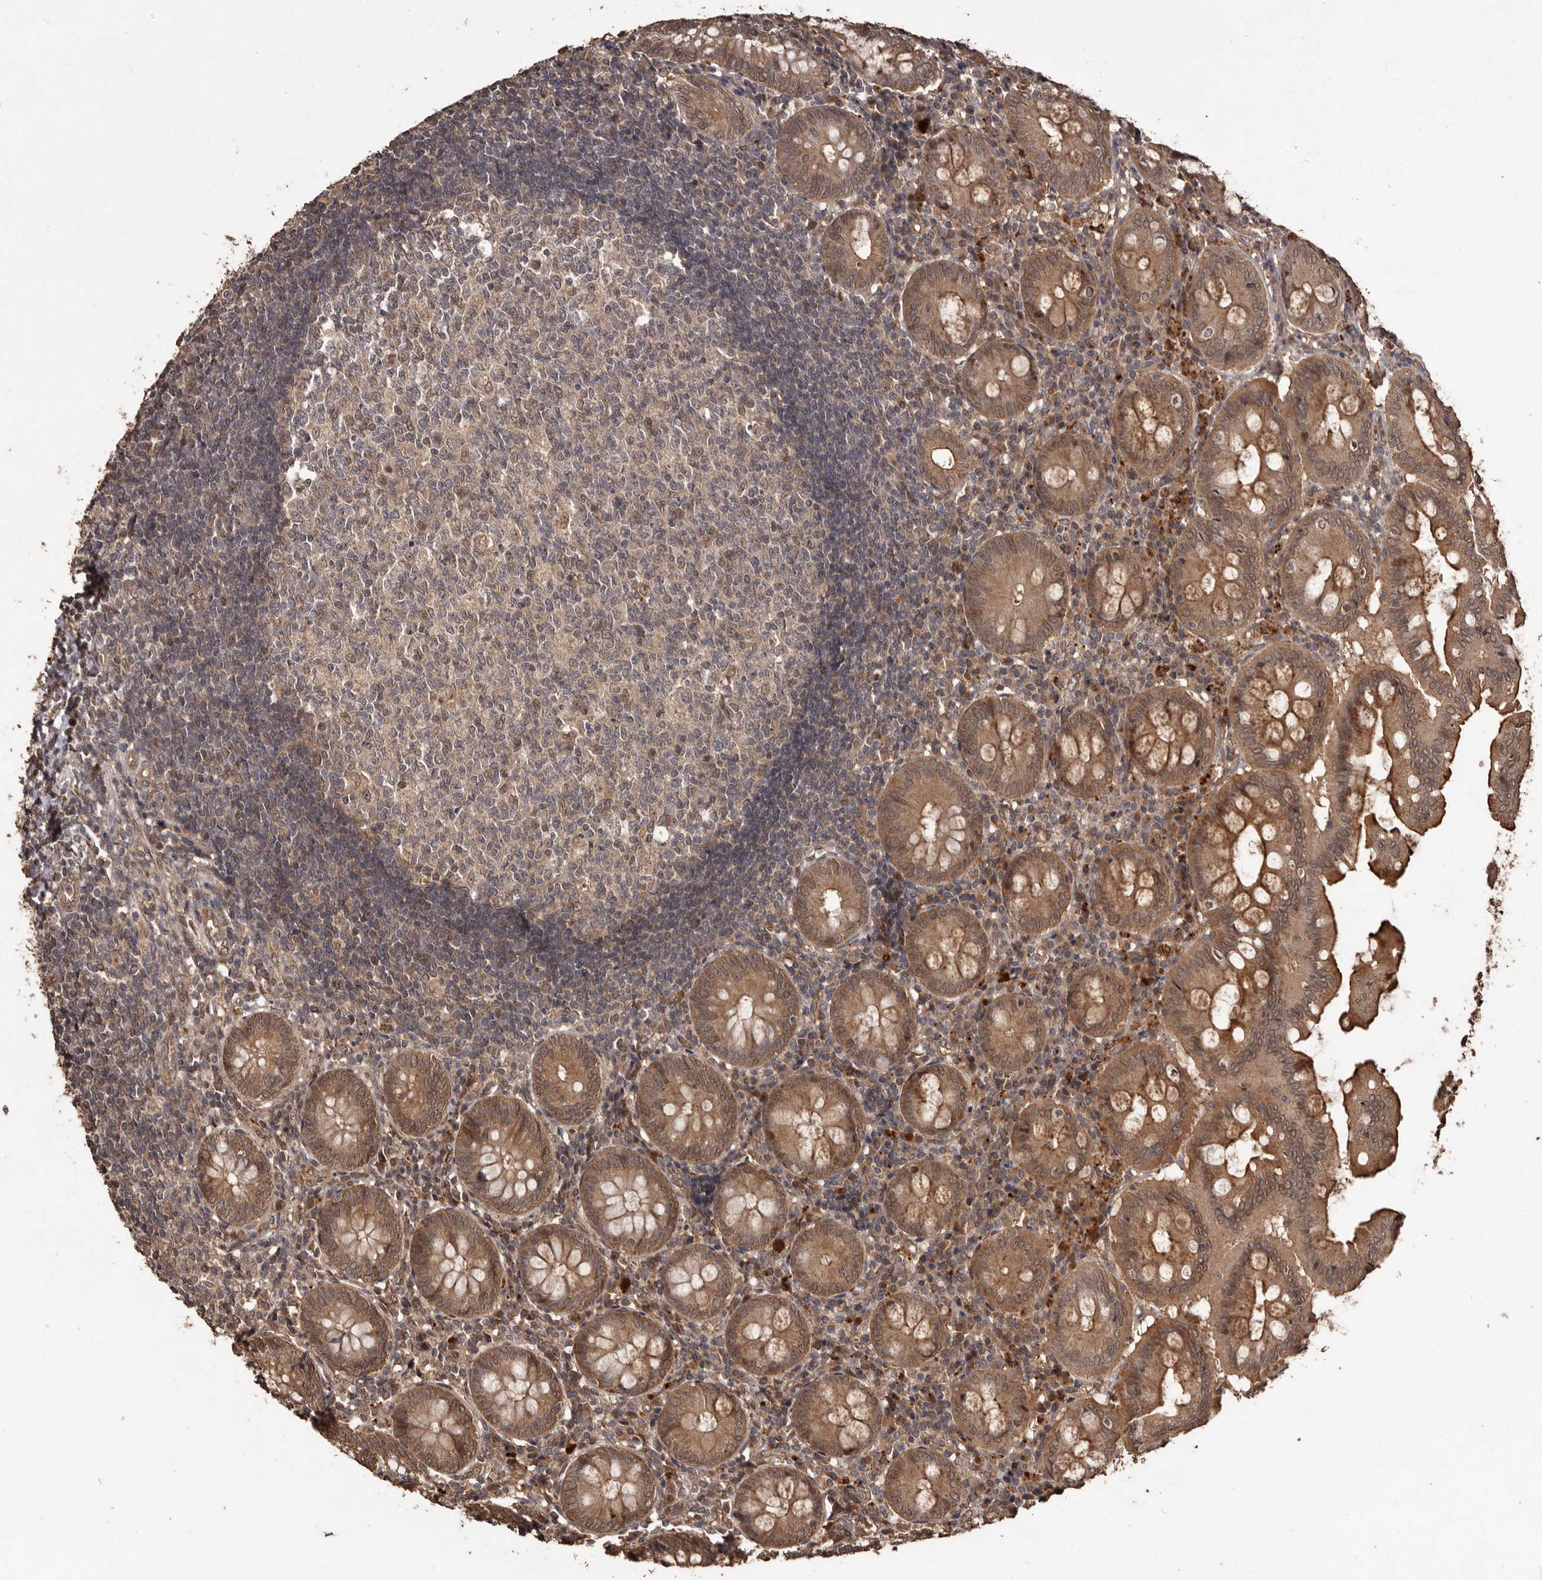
{"staining": {"intensity": "moderate", "quantity": ">75%", "location": "cytoplasmic/membranous,nuclear"}, "tissue": "appendix", "cell_type": "Glandular cells", "image_type": "normal", "snomed": [{"axis": "morphology", "description": "Normal tissue, NOS"}, {"axis": "topography", "description": "Appendix"}], "caption": "Immunohistochemical staining of benign human appendix demonstrates medium levels of moderate cytoplasmic/membranous,nuclear expression in approximately >75% of glandular cells.", "gene": "NUP43", "patient": {"sex": "female", "age": 54}}